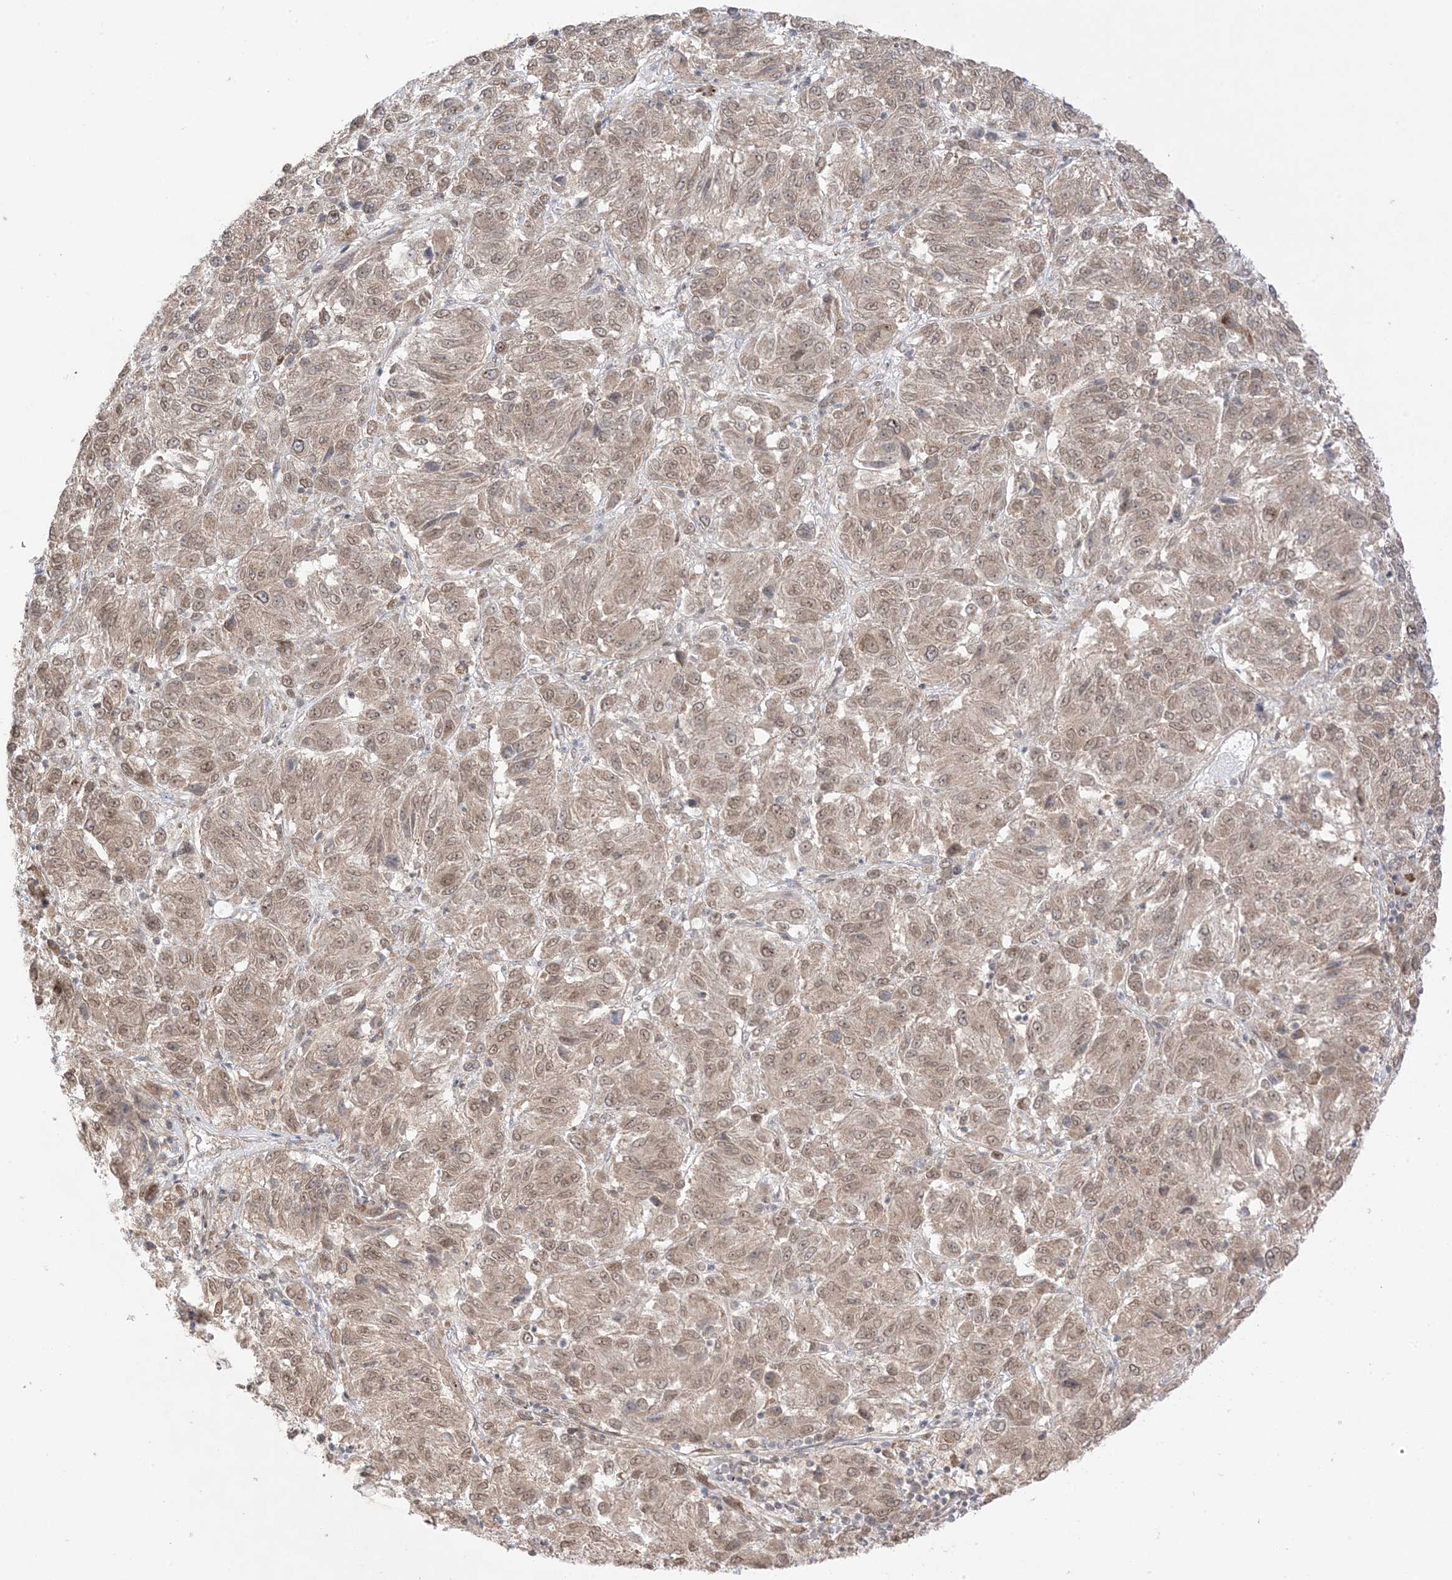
{"staining": {"intensity": "moderate", "quantity": ">75%", "location": "cytoplasmic/membranous,nuclear"}, "tissue": "melanoma", "cell_type": "Tumor cells", "image_type": "cancer", "snomed": [{"axis": "morphology", "description": "Malignant melanoma, Metastatic site"}, {"axis": "topography", "description": "Lung"}], "caption": "Protein staining of malignant melanoma (metastatic site) tissue reveals moderate cytoplasmic/membranous and nuclear staining in approximately >75% of tumor cells.", "gene": "UBE2E2", "patient": {"sex": "male", "age": 64}}